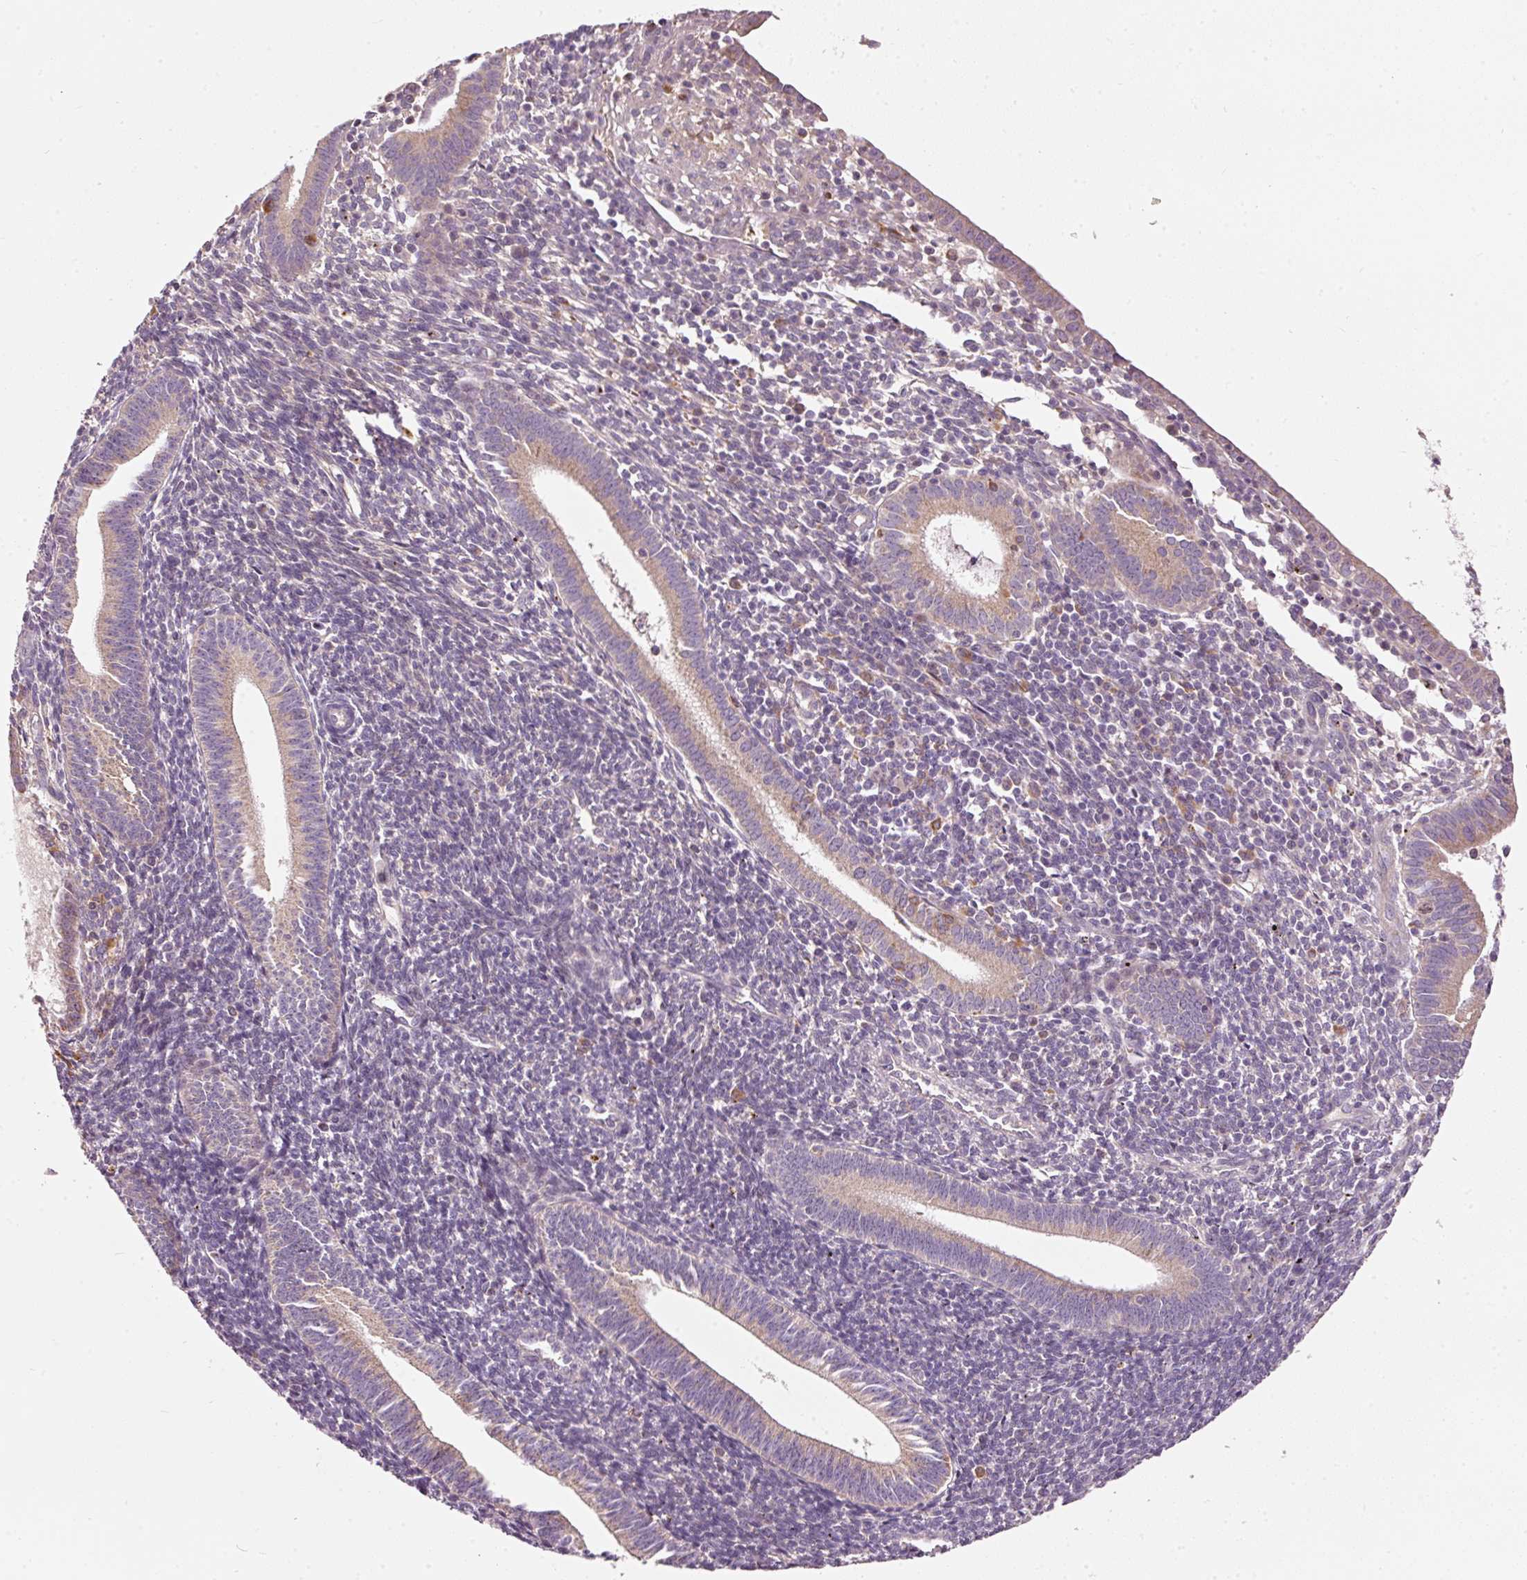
{"staining": {"intensity": "moderate", "quantity": "<25%", "location": "cytoplasmic/membranous"}, "tissue": "endometrium", "cell_type": "Cells in endometrial stroma", "image_type": "normal", "snomed": [{"axis": "morphology", "description": "Normal tissue, NOS"}, {"axis": "topography", "description": "Endometrium"}], "caption": "This photomicrograph displays unremarkable endometrium stained with IHC to label a protein in brown. The cytoplasmic/membranous of cells in endometrial stroma show moderate positivity for the protein. Nuclei are counter-stained blue.", "gene": "KLHL21", "patient": {"sex": "female", "age": 41}}